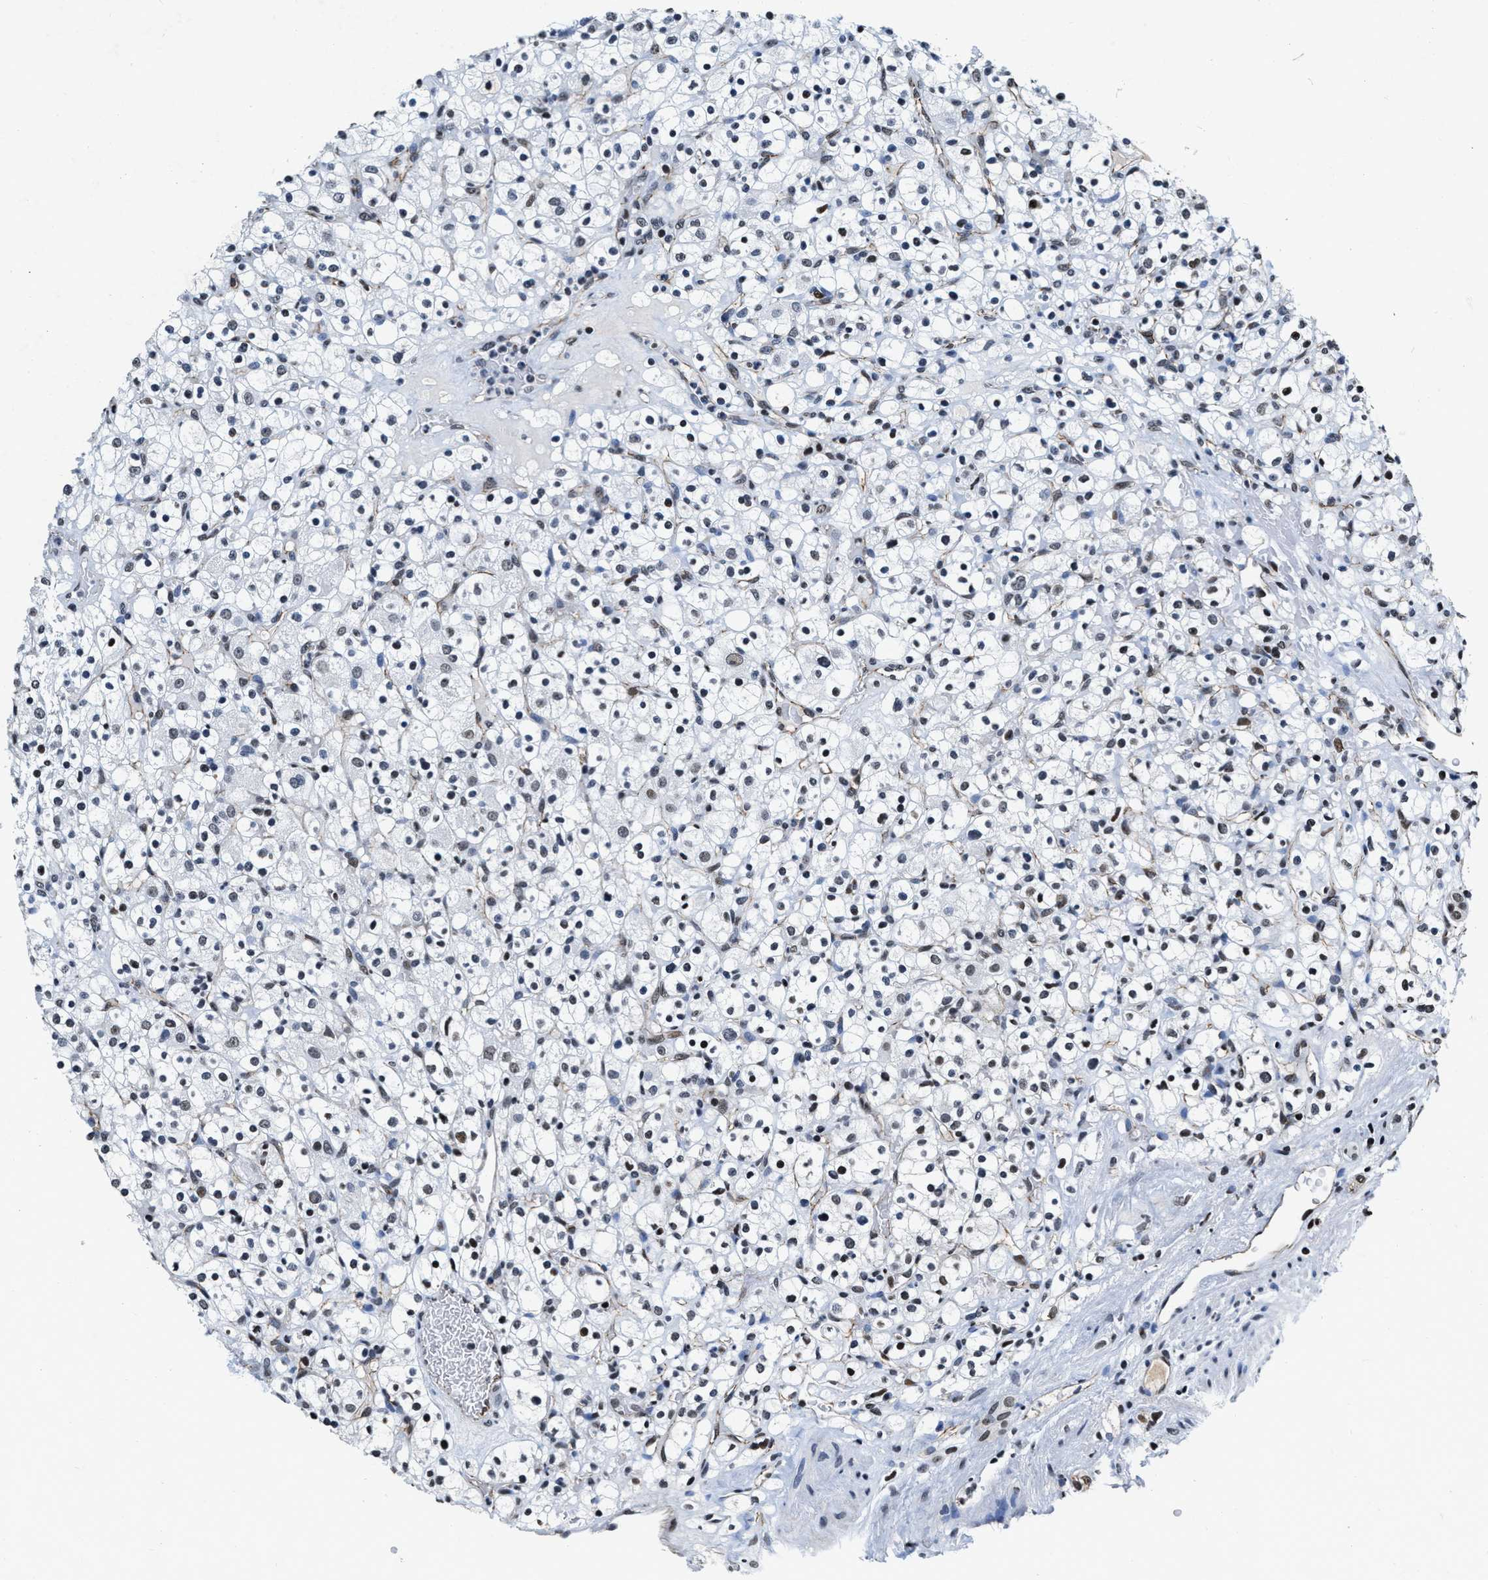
{"staining": {"intensity": "weak", "quantity": "25%-75%", "location": "nuclear"}, "tissue": "renal cancer", "cell_type": "Tumor cells", "image_type": "cancer", "snomed": [{"axis": "morphology", "description": "Normal tissue, NOS"}, {"axis": "morphology", "description": "Adenocarcinoma, NOS"}, {"axis": "topography", "description": "Kidney"}], "caption": "Weak nuclear protein staining is identified in approximately 25%-75% of tumor cells in renal cancer (adenocarcinoma).", "gene": "CCNE1", "patient": {"sex": "female", "age": 72}}